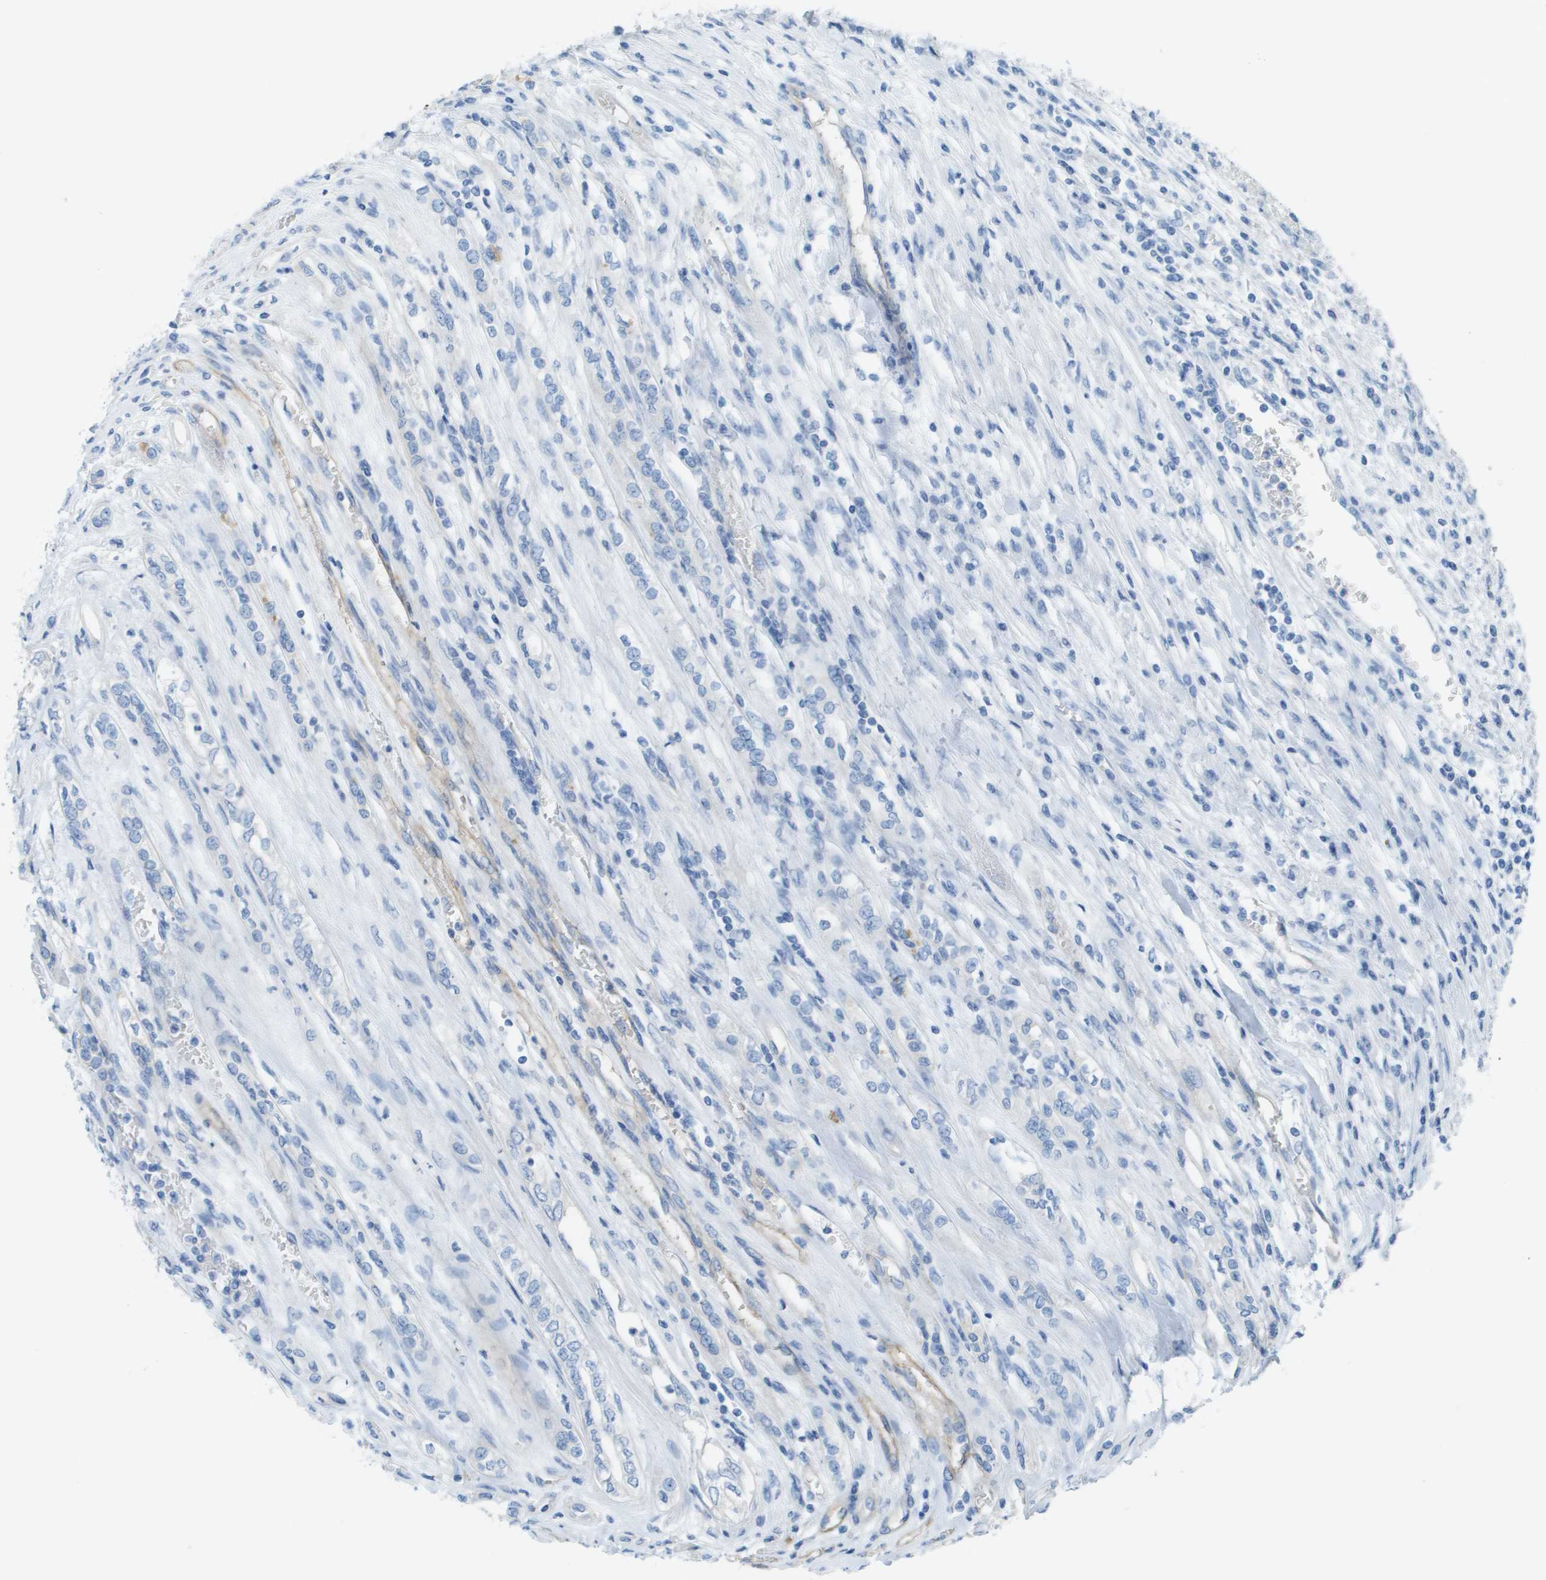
{"staining": {"intensity": "negative", "quantity": "none", "location": "none"}, "tissue": "renal cancer", "cell_type": "Tumor cells", "image_type": "cancer", "snomed": [{"axis": "morphology", "description": "Adenocarcinoma, NOS"}, {"axis": "topography", "description": "Kidney"}], "caption": "Tumor cells show no significant expression in adenocarcinoma (renal).", "gene": "CD46", "patient": {"sex": "female", "age": 54}}